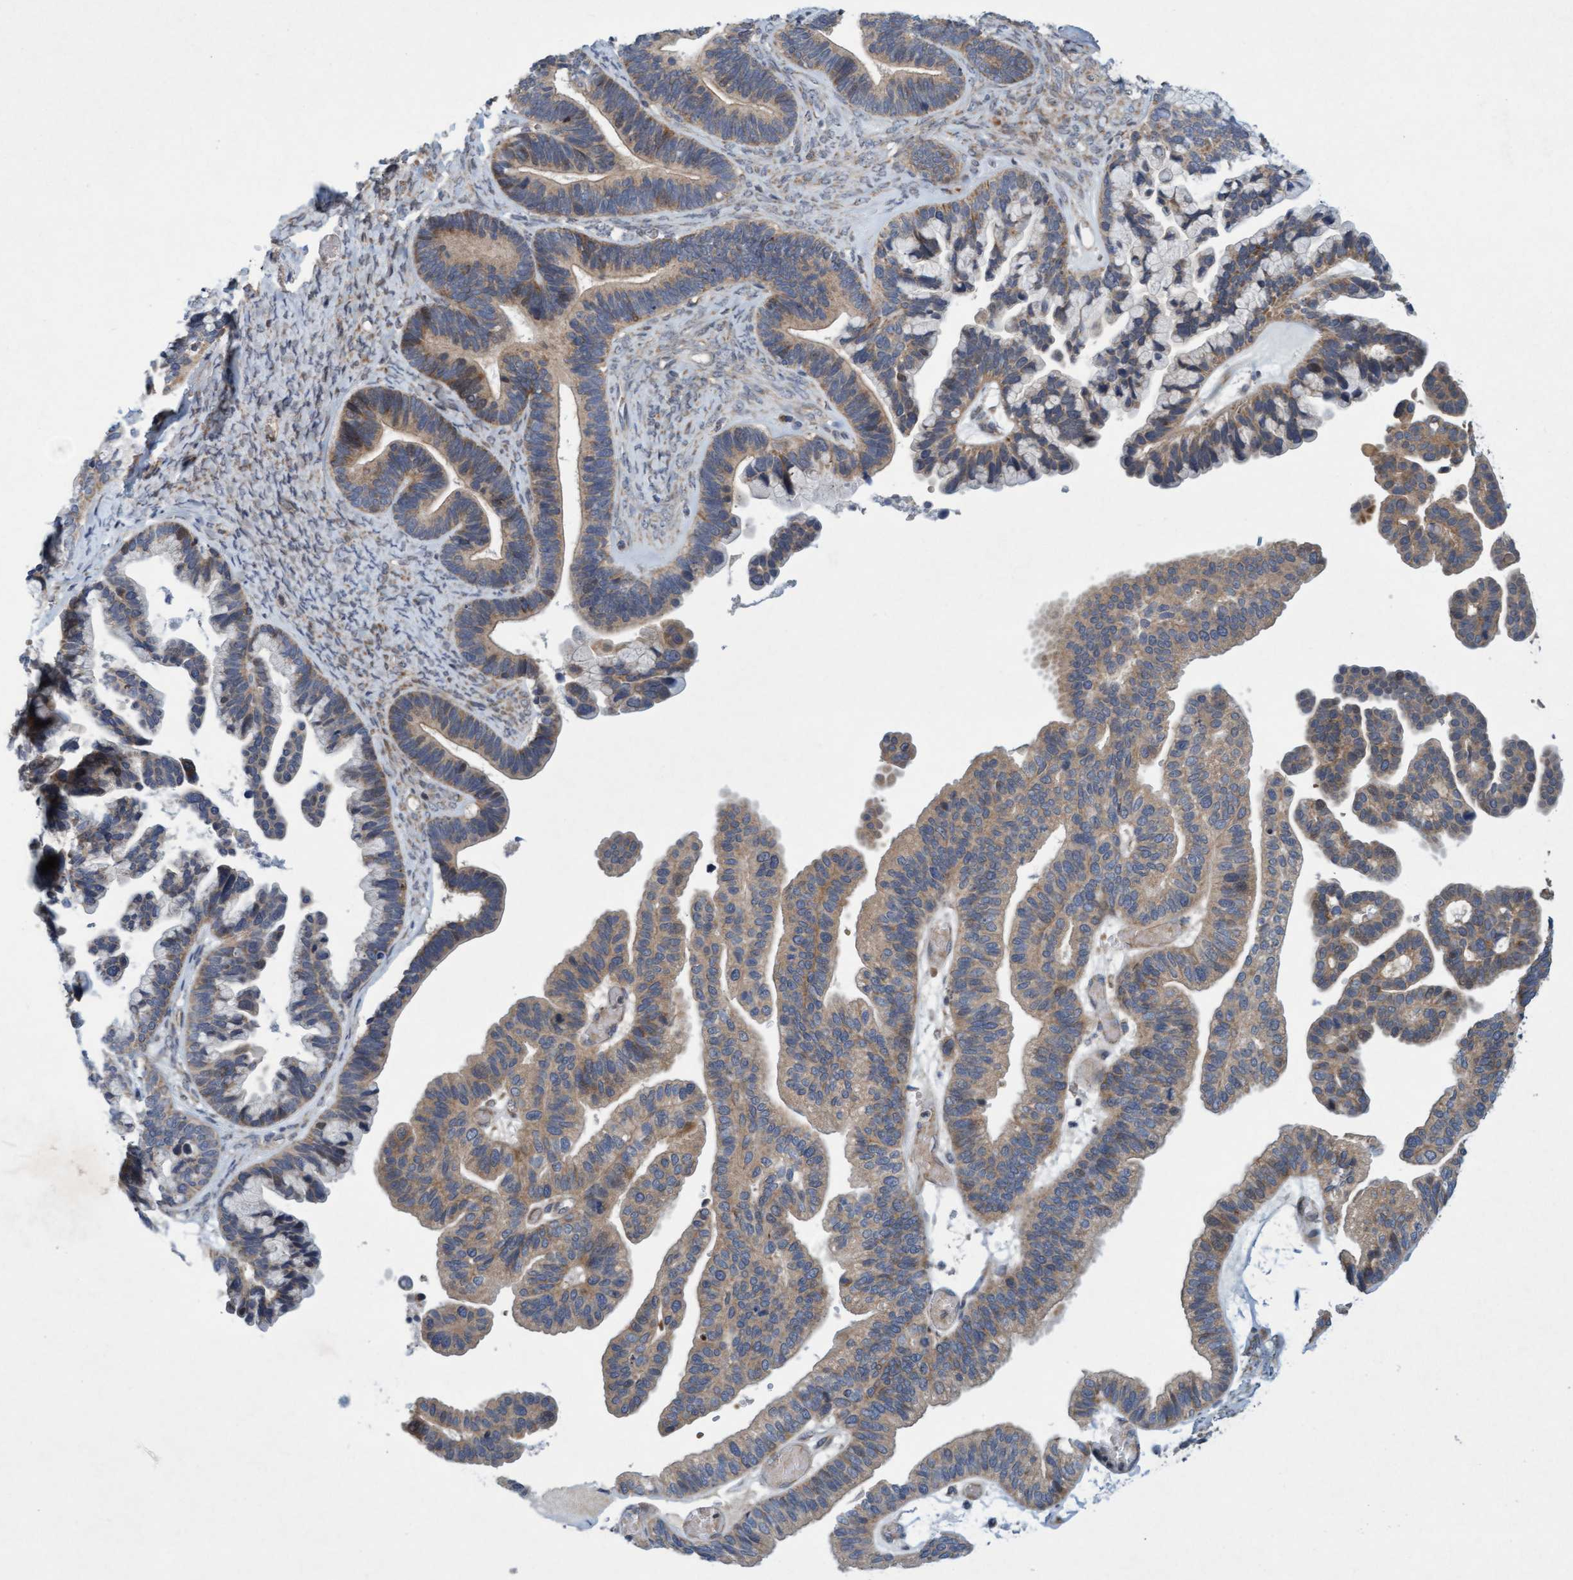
{"staining": {"intensity": "weak", "quantity": ">75%", "location": "cytoplasmic/membranous"}, "tissue": "ovarian cancer", "cell_type": "Tumor cells", "image_type": "cancer", "snomed": [{"axis": "morphology", "description": "Cystadenocarcinoma, serous, NOS"}, {"axis": "topography", "description": "Ovary"}], "caption": "Ovarian serous cystadenocarcinoma was stained to show a protein in brown. There is low levels of weak cytoplasmic/membranous positivity in about >75% of tumor cells. (DAB (3,3'-diaminobenzidine) = brown stain, brightfield microscopy at high magnification).", "gene": "DDHD2", "patient": {"sex": "female", "age": 56}}